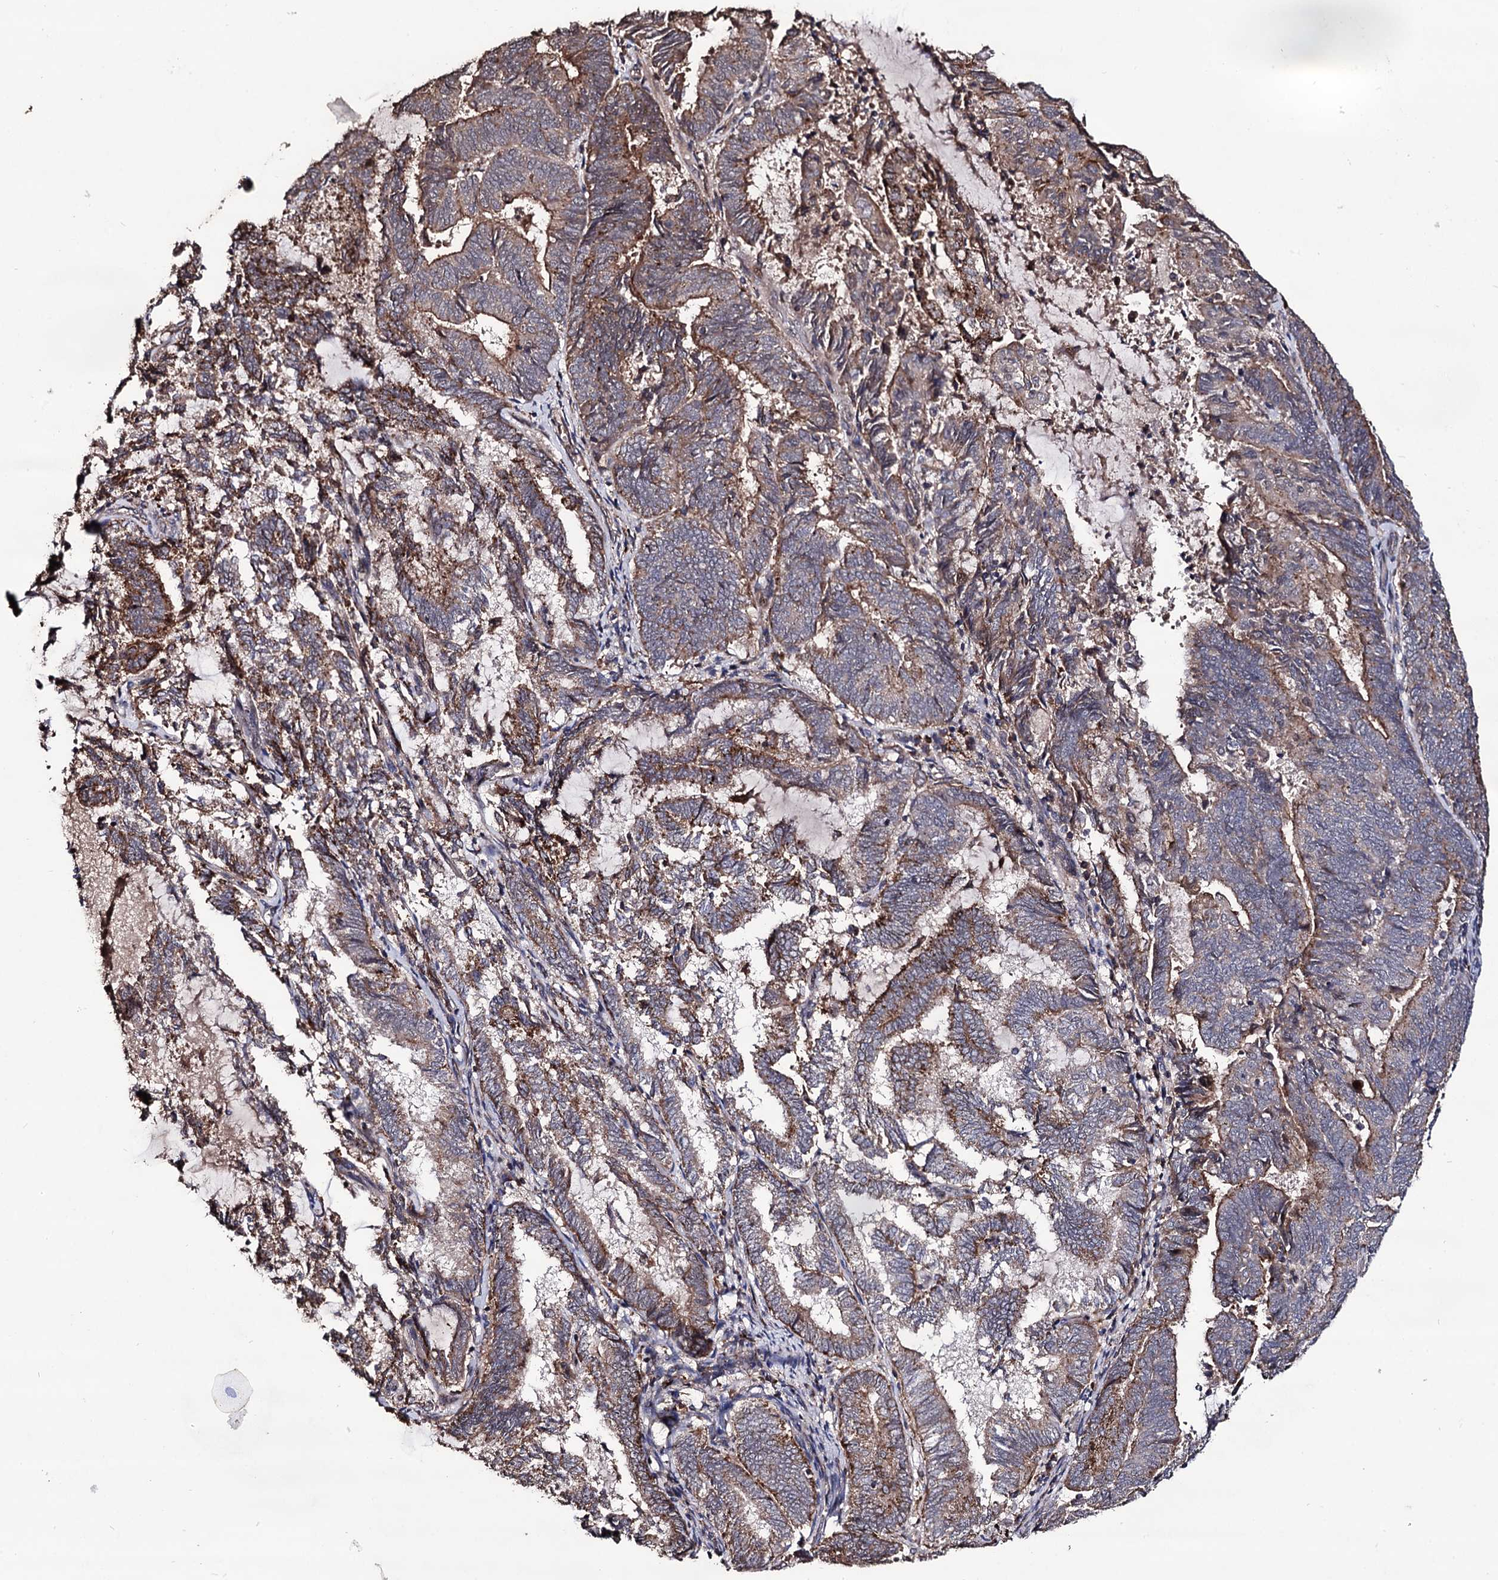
{"staining": {"intensity": "moderate", "quantity": ">75%", "location": "cytoplasmic/membranous"}, "tissue": "endometrial cancer", "cell_type": "Tumor cells", "image_type": "cancer", "snomed": [{"axis": "morphology", "description": "Adenocarcinoma, NOS"}, {"axis": "topography", "description": "Endometrium"}], "caption": "Adenocarcinoma (endometrial) was stained to show a protein in brown. There is medium levels of moderate cytoplasmic/membranous positivity in about >75% of tumor cells.", "gene": "MICAL2", "patient": {"sex": "female", "age": 80}}